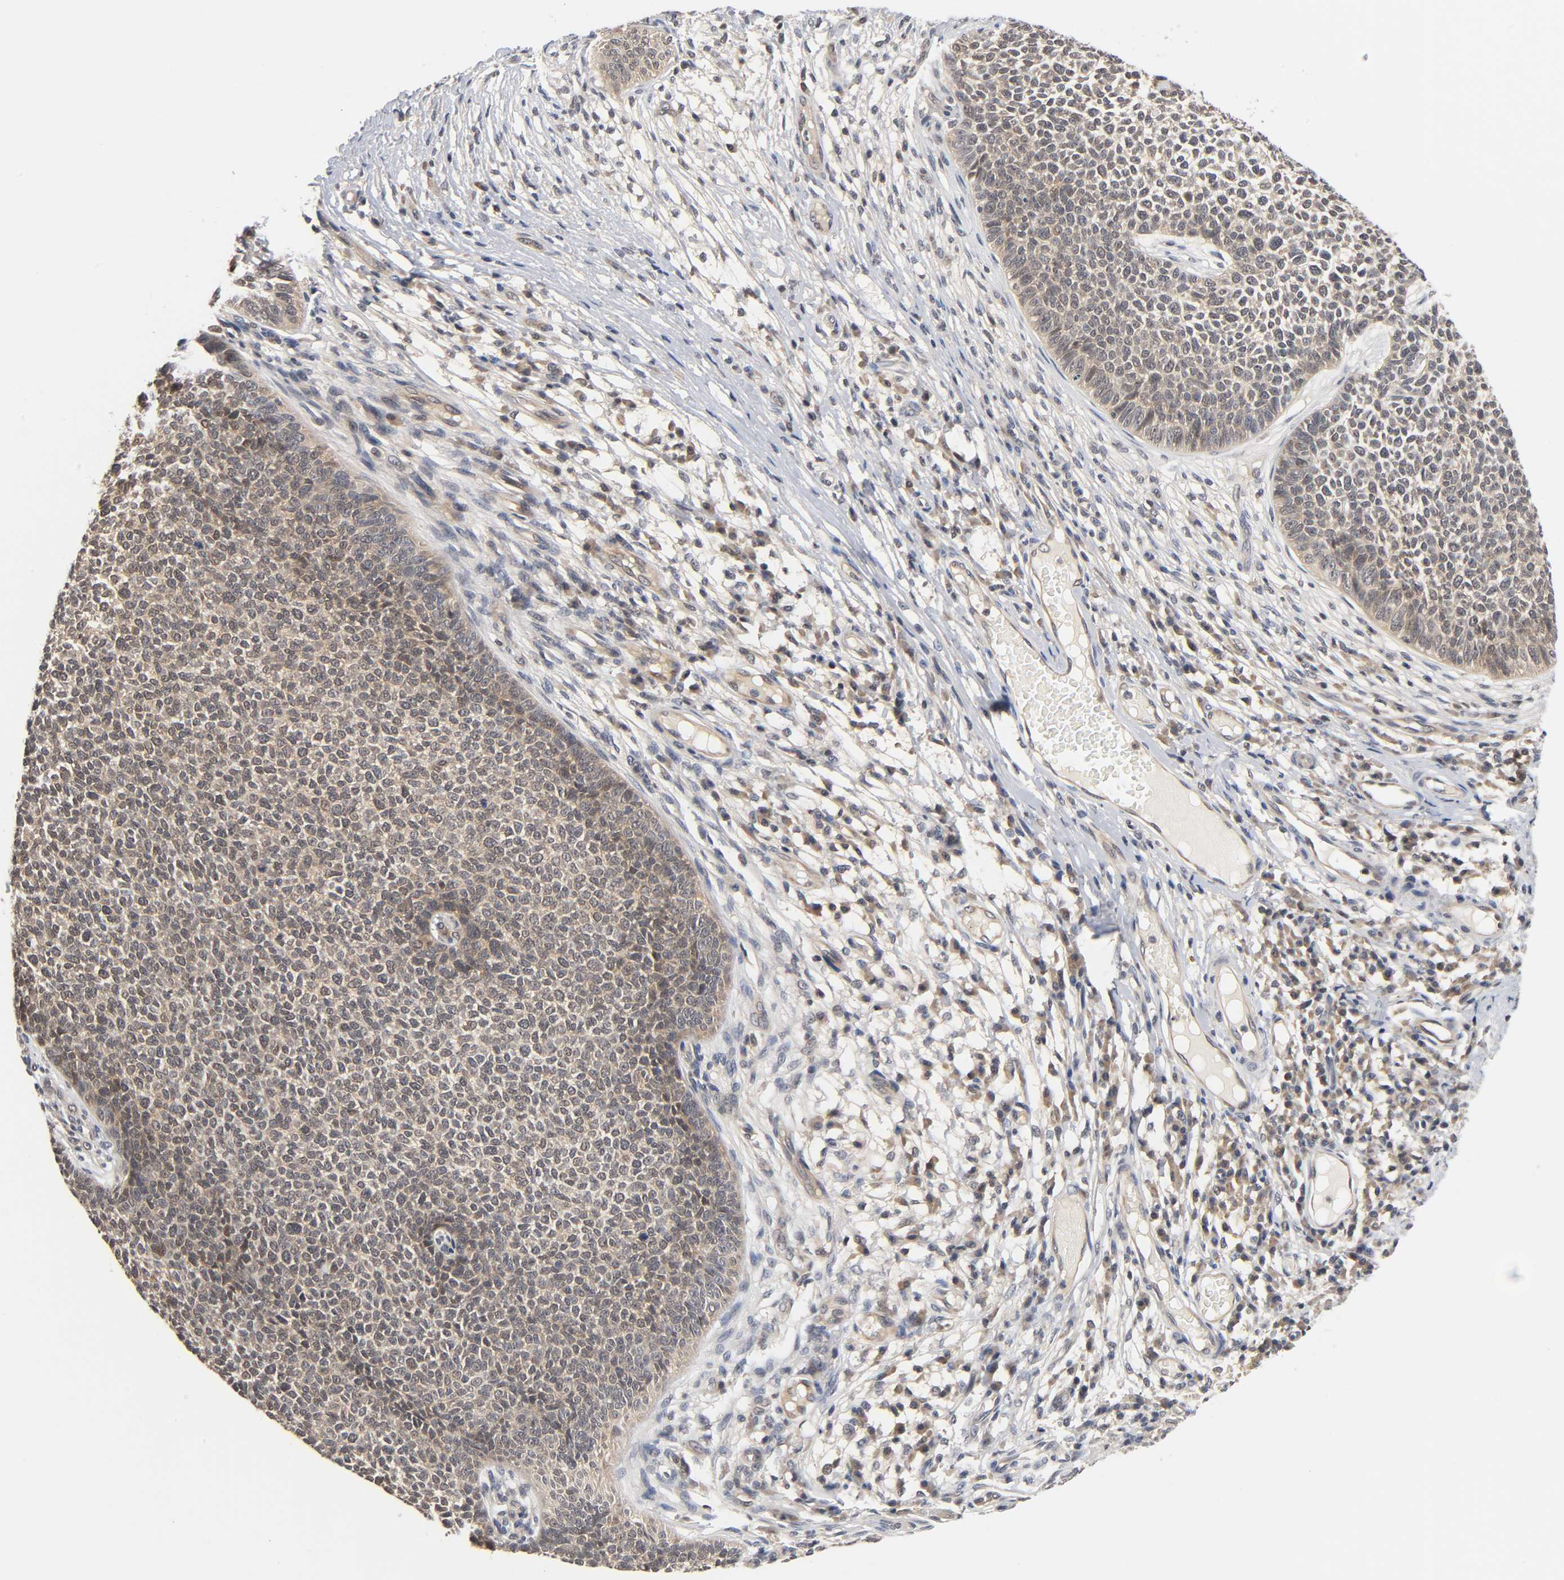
{"staining": {"intensity": "moderate", "quantity": ">75%", "location": "cytoplasmic/membranous"}, "tissue": "skin cancer", "cell_type": "Tumor cells", "image_type": "cancer", "snomed": [{"axis": "morphology", "description": "Basal cell carcinoma"}, {"axis": "topography", "description": "Skin"}], "caption": "There is medium levels of moderate cytoplasmic/membranous staining in tumor cells of skin cancer, as demonstrated by immunohistochemical staining (brown color).", "gene": "PRKAB1", "patient": {"sex": "female", "age": 84}}